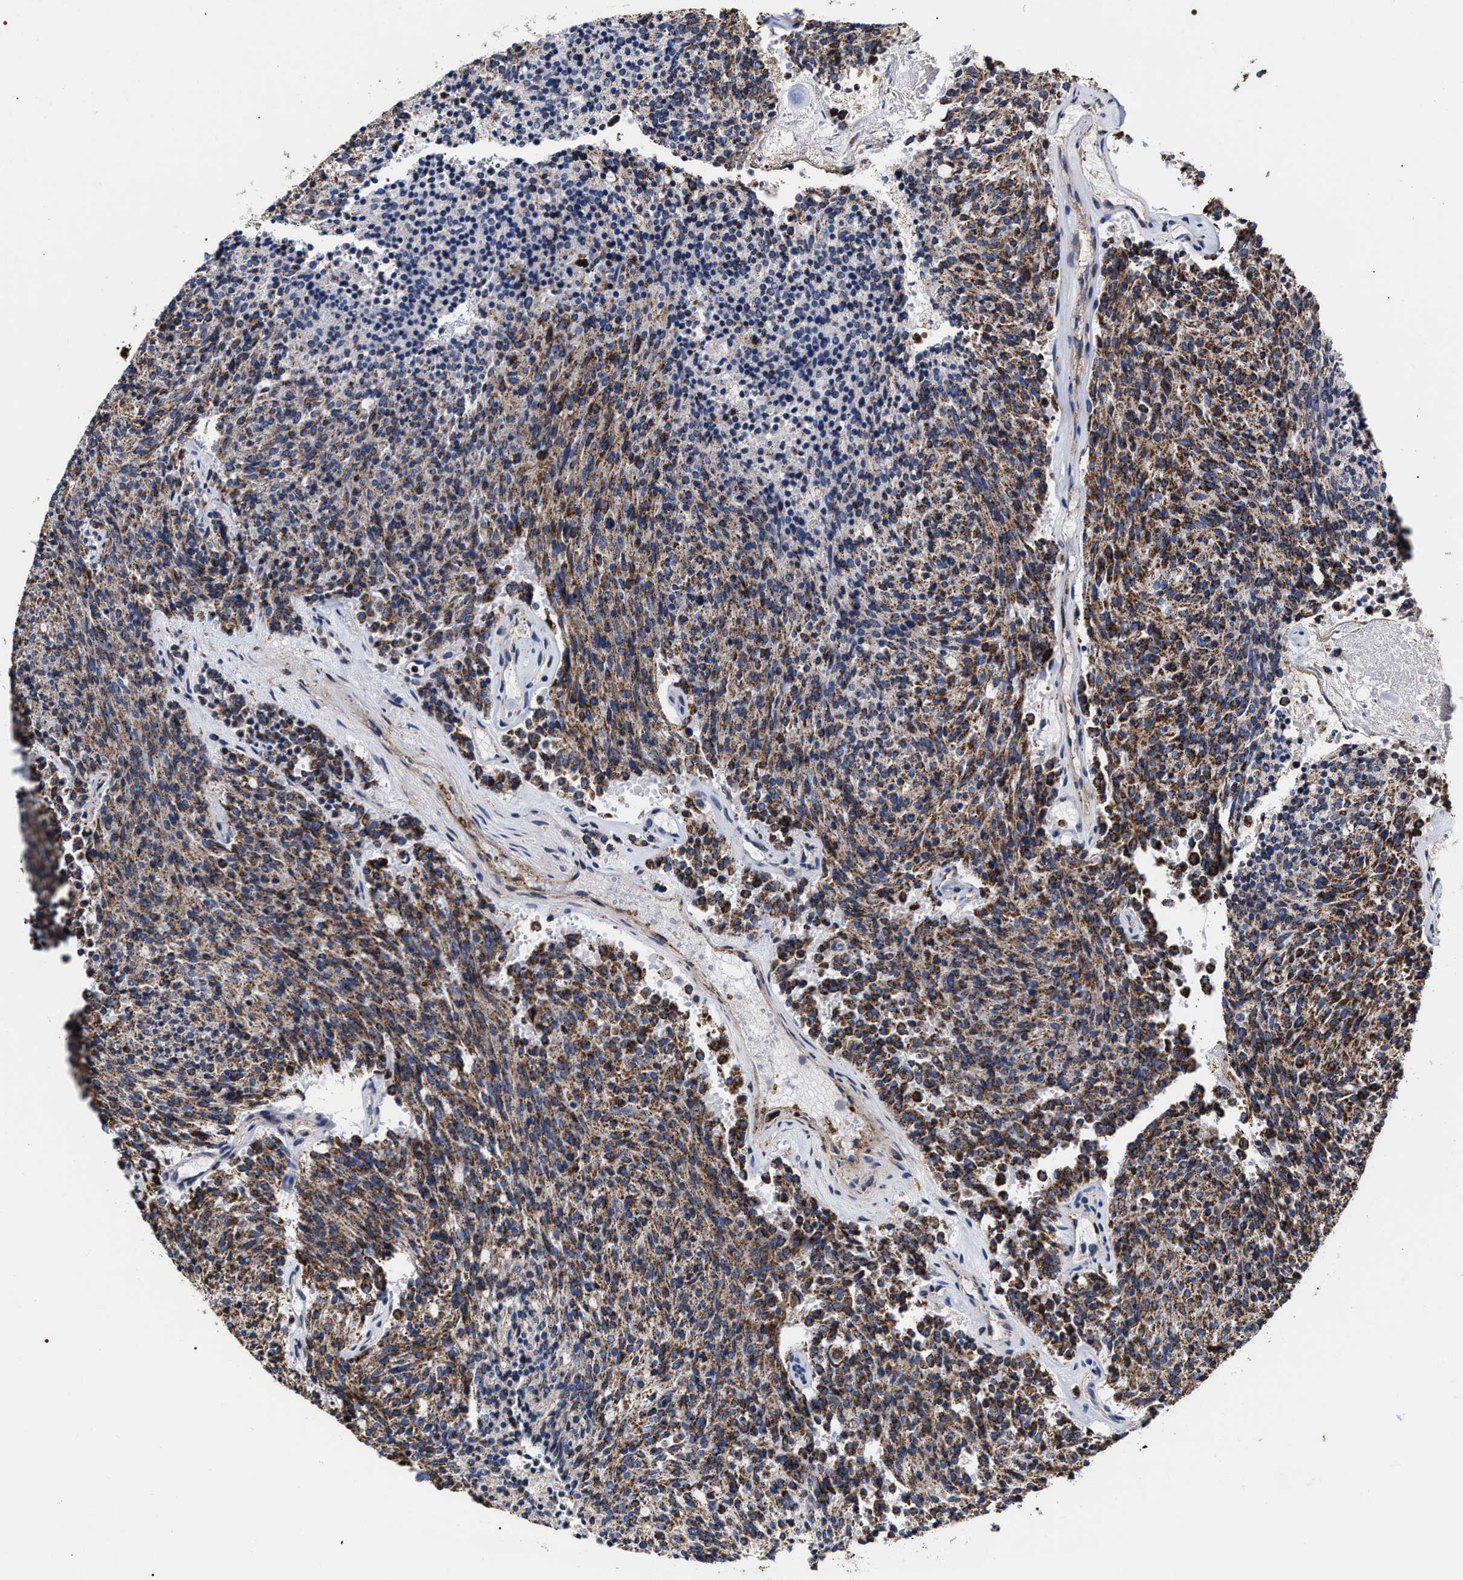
{"staining": {"intensity": "strong", "quantity": ">75%", "location": "cytoplasmic/membranous"}, "tissue": "carcinoid", "cell_type": "Tumor cells", "image_type": "cancer", "snomed": [{"axis": "morphology", "description": "Carcinoid, malignant, NOS"}, {"axis": "topography", "description": "Pancreas"}], "caption": "Human carcinoid stained for a protein (brown) demonstrates strong cytoplasmic/membranous positive positivity in approximately >75% of tumor cells.", "gene": "COG5", "patient": {"sex": "female", "age": 54}}